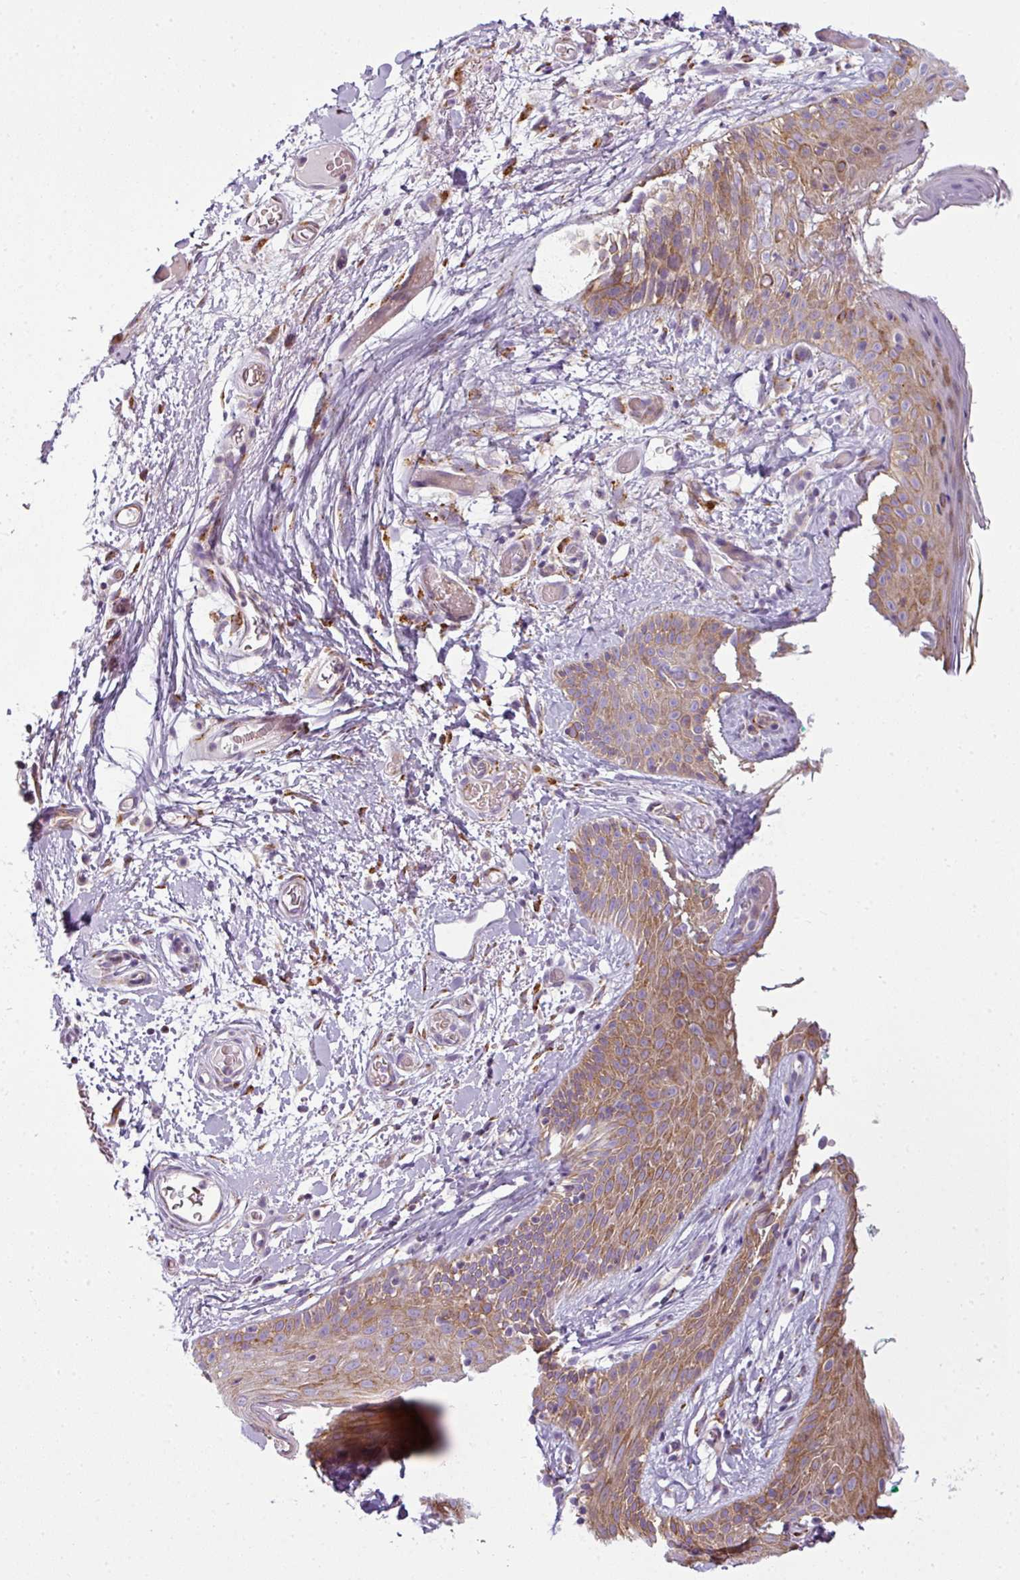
{"staining": {"intensity": "moderate", "quantity": ">75%", "location": "cytoplasmic/membranous"}, "tissue": "skin", "cell_type": "Fibroblasts", "image_type": "normal", "snomed": [{"axis": "morphology", "description": "Normal tissue, NOS"}, {"axis": "topography", "description": "Skin"}], "caption": "Protein staining of benign skin displays moderate cytoplasmic/membranous staining in about >75% of fibroblasts. The staining is performed using DAB brown chromogen to label protein expression. The nuclei are counter-stained blue using hematoxylin.", "gene": "ANKRD18A", "patient": {"sex": "male", "age": 79}}